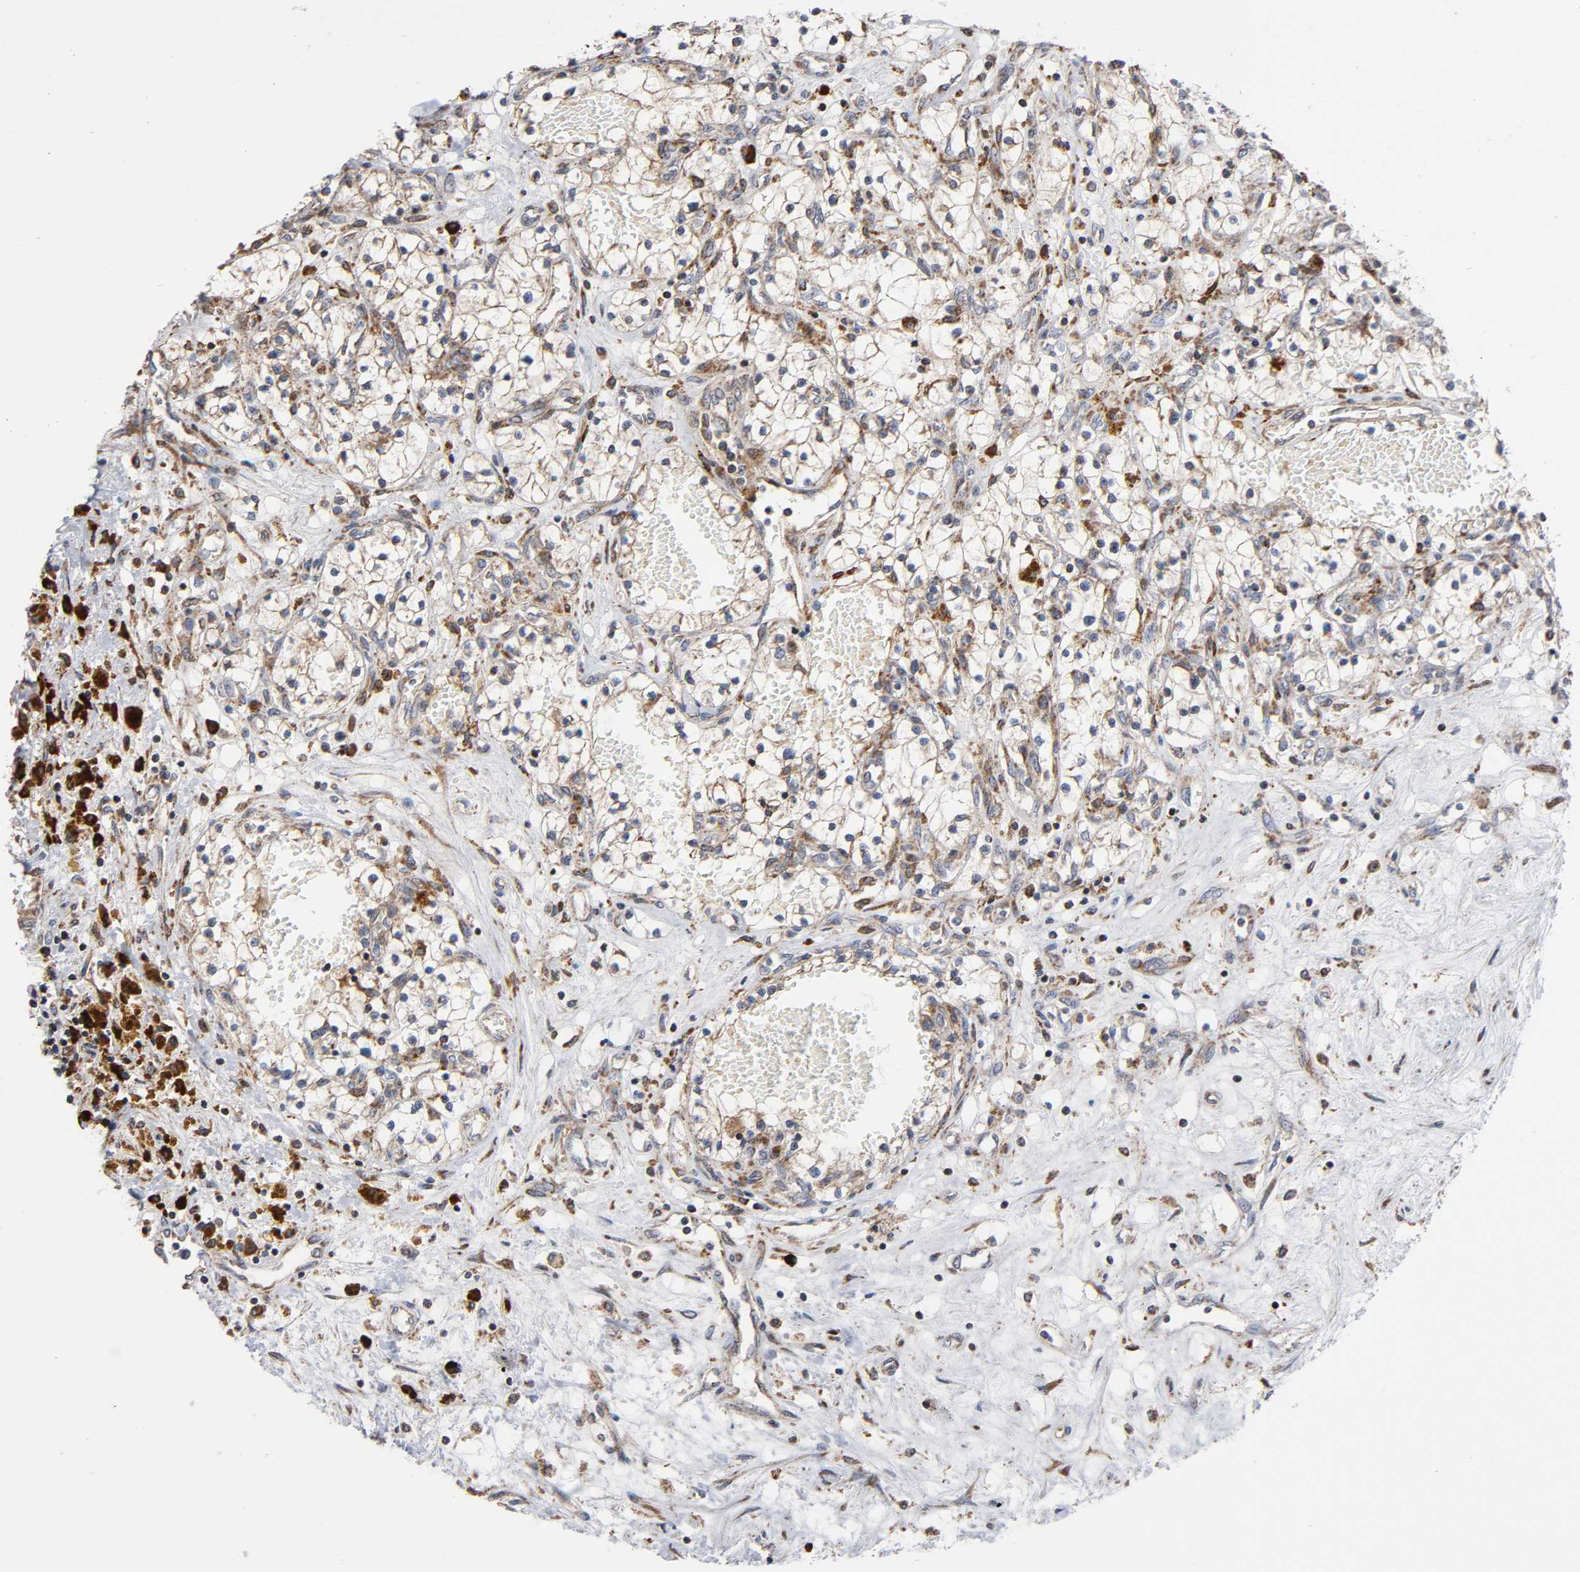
{"staining": {"intensity": "weak", "quantity": "25%-75%", "location": "cytoplasmic/membranous"}, "tissue": "renal cancer", "cell_type": "Tumor cells", "image_type": "cancer", "snomed": [{"axis": "morphology", "description": "Adenocarcinoma, NOS"}, {"axis": "topography", "description": "Kidney"}], "caption": "Renal adenocarcinoma stained for a protein shows weak cytoplasmic/membranous positivity in tumor cells.", "gene": "MAP3K1", "patient": {"sex": "male", "age": 68}}